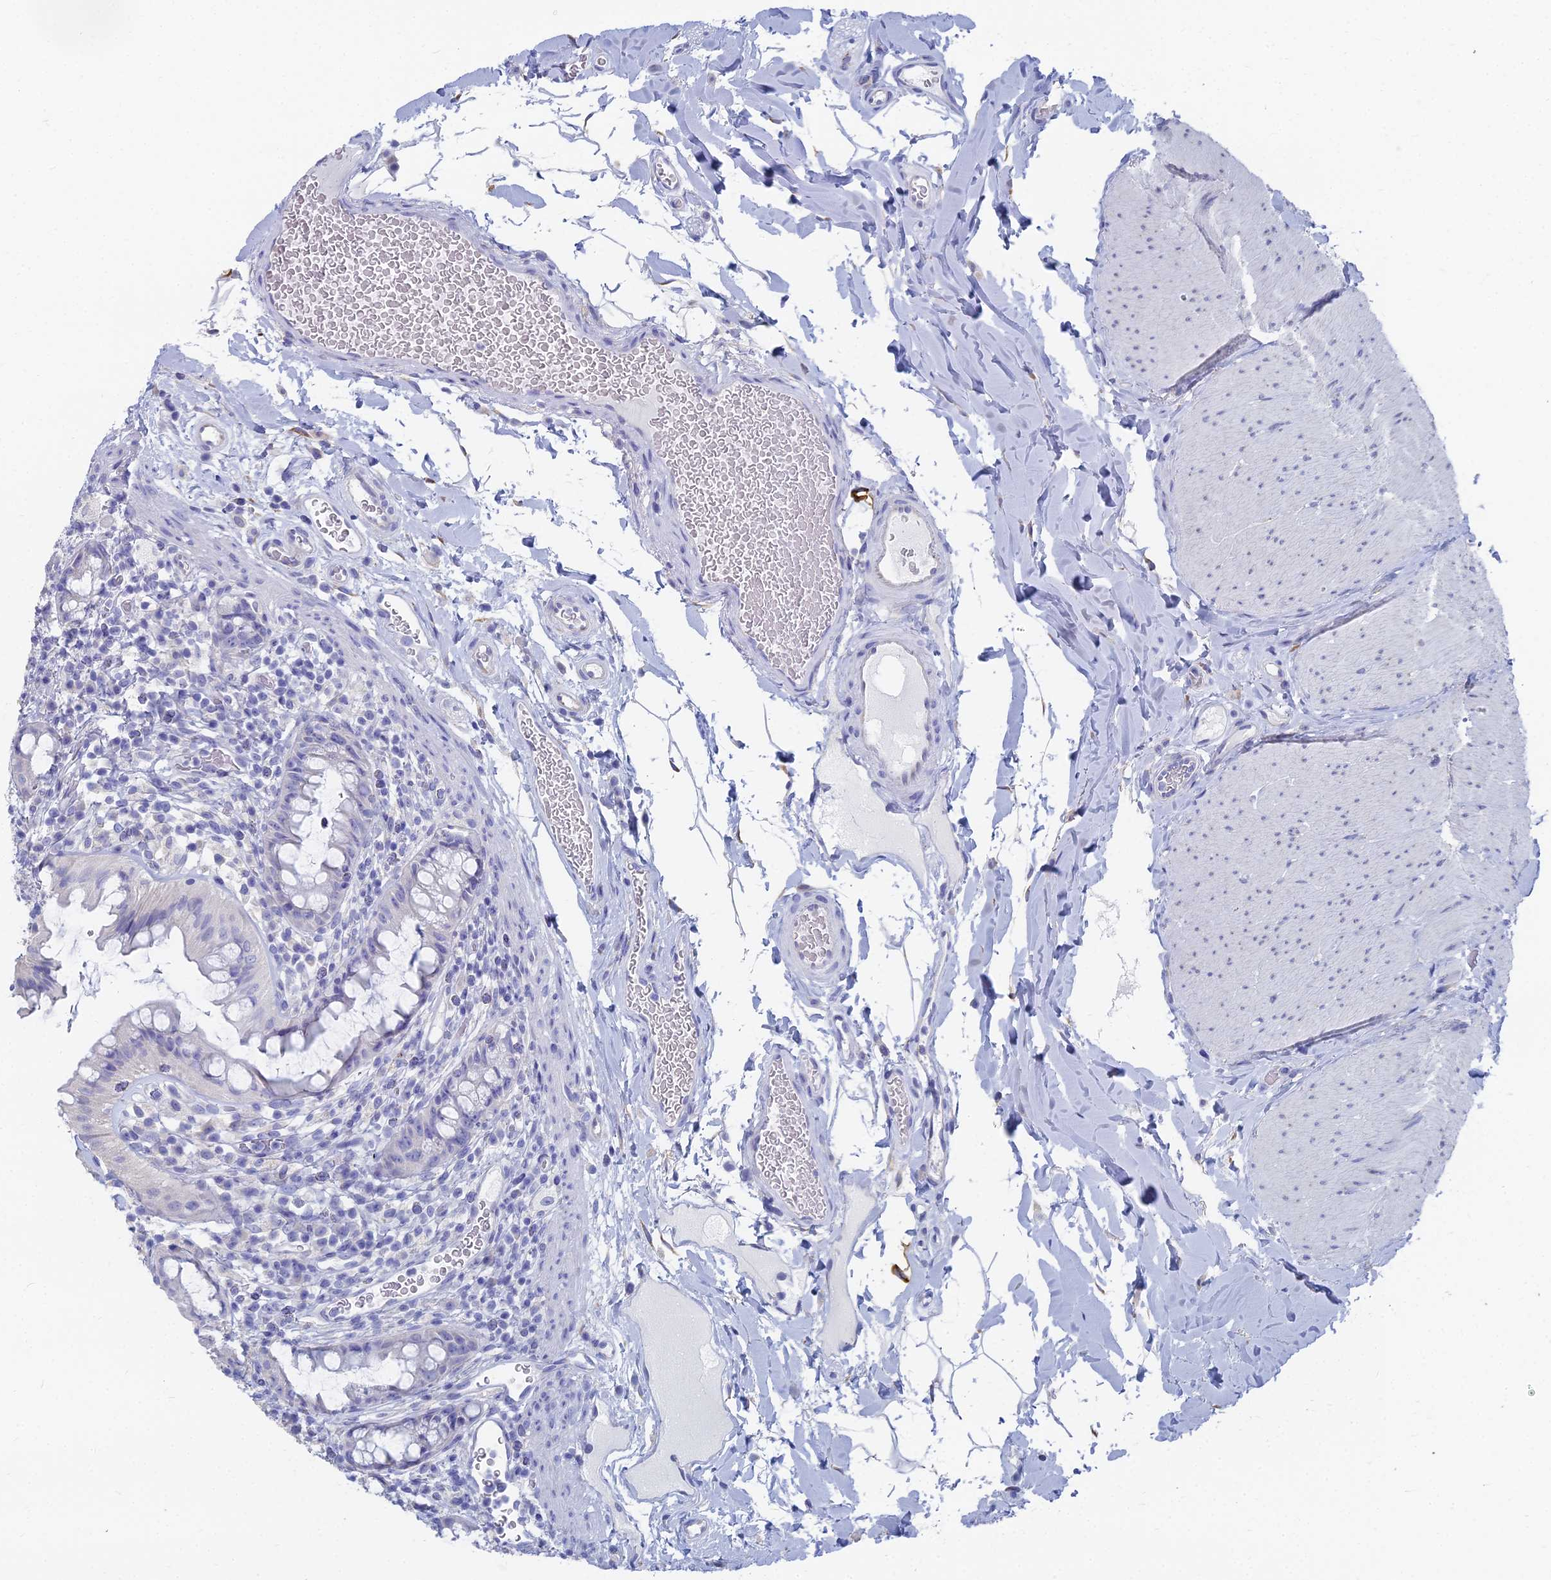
{"staining": {"intensity": "negative", "quantity": "none", "location": "none"}, "tissue": "rectum", "cell_type": "Glandular cells", "image_type": "normal", "snomed": [{"axis": "morphology", "description": "Normal tissue, NOS"}, {"axis": "topography", "description": "Rectum"}], "caption": "A high-resolution image shows immunohistochemistry (IHC) staining of normal rectum, which reveals no significant positivity in glandular cells. (DAB (3,3'-diaminobenzidine) immunohistochemistry with hematoxylin counter stain).", "gene": "TNNT3", "patient": {"sex": "female", "age": 57}}